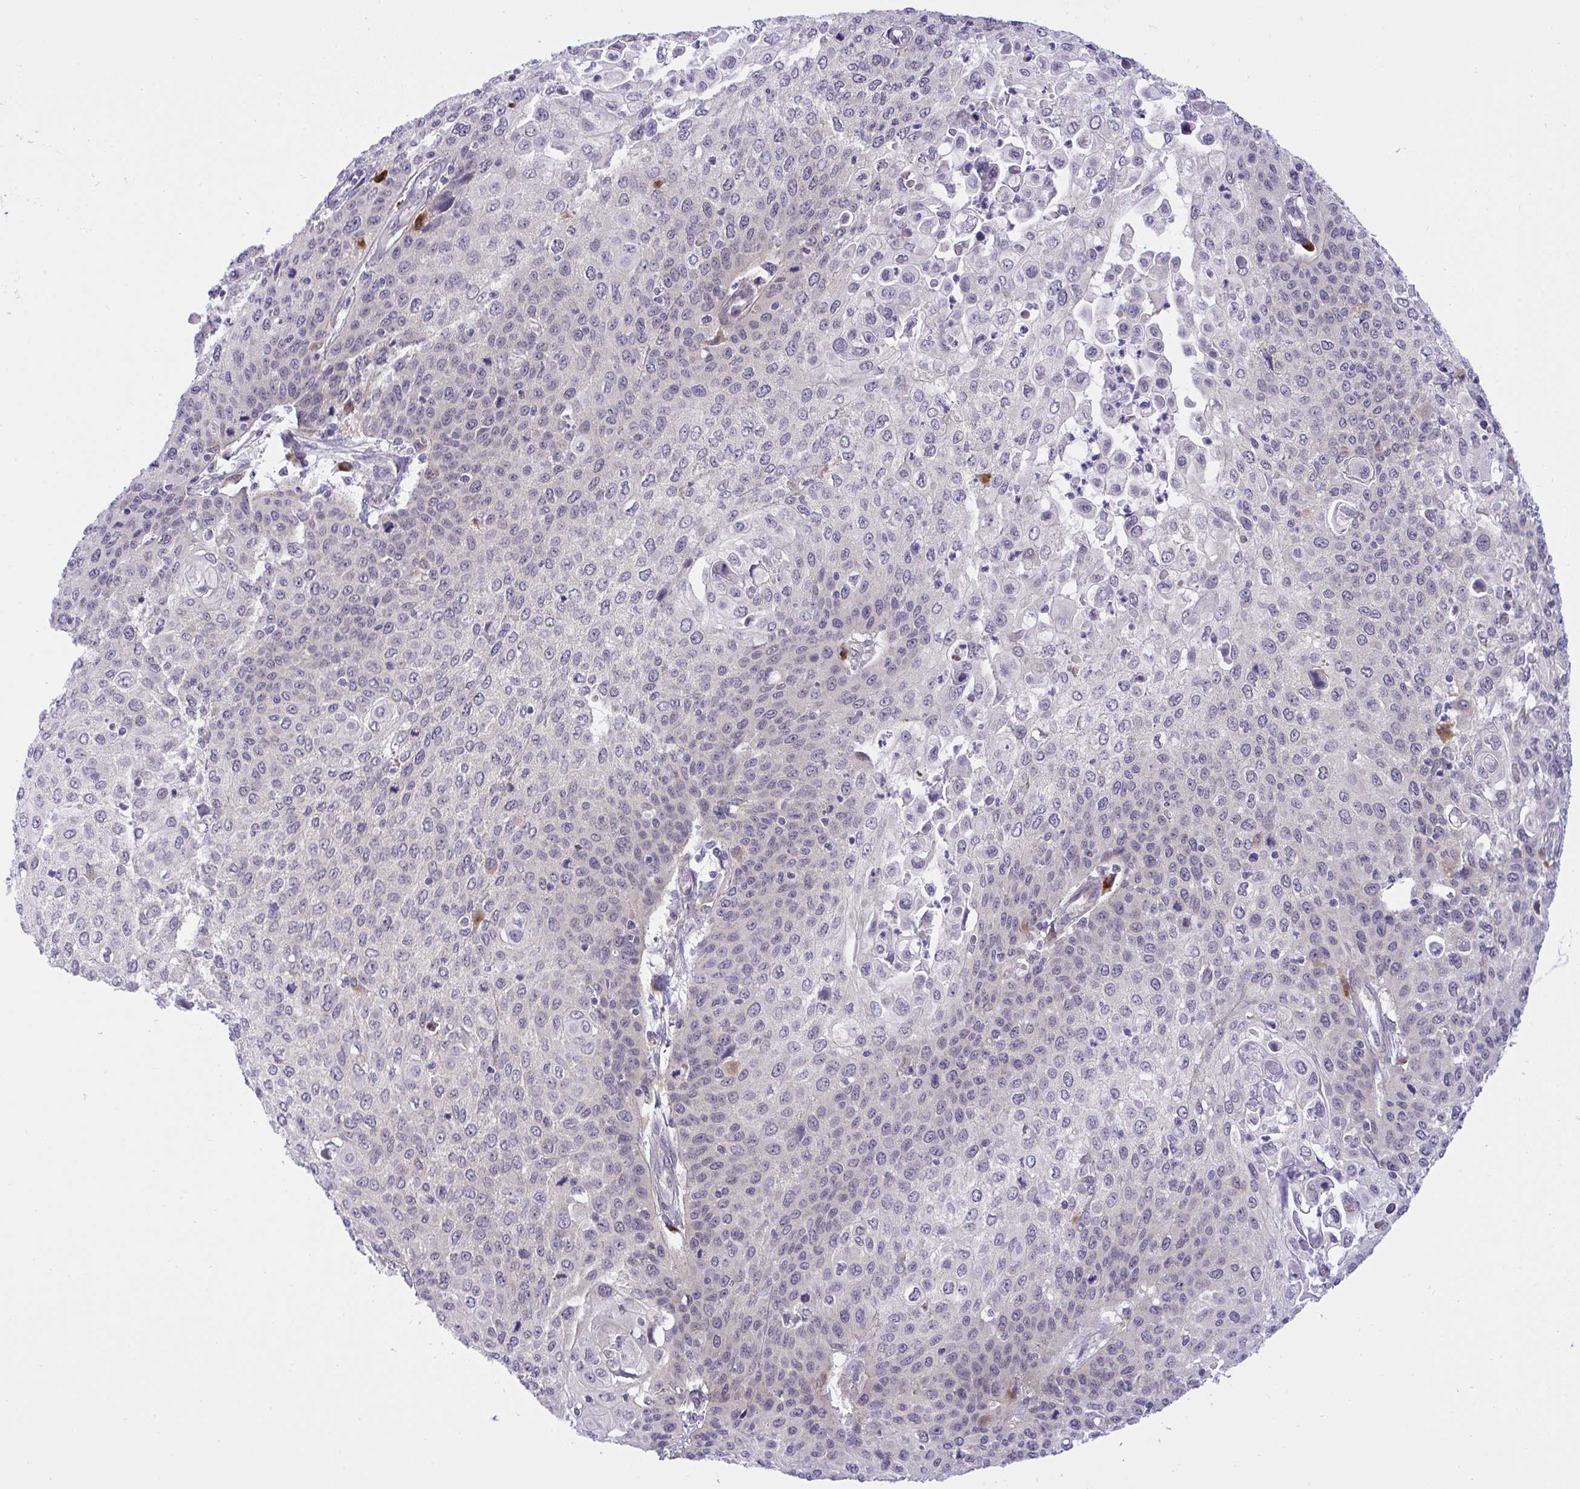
{"staining": {"intensity": "weak", "quantity": "<25%", "location": "cytoplasmic/membranous"}, "tissue": "cervical cancer", "cell_type": "Tumor cells", "image_type": "cancer", "snomed": [{"axis": "morphology", "description": "Squamous cell carcinoma, NOS"}, {"axis": "topography", "description": "Cervix"}], "caption": "Immunohistochemistry (IHC) photomicrograph of neoplastic tissue: human cervical cancer (squamous cell carcinoma) stained with DAB reveals no significant protein expression in tumor cells.", "gene": "HOXD12", "patient": {"sex": "female", "age": 65}}